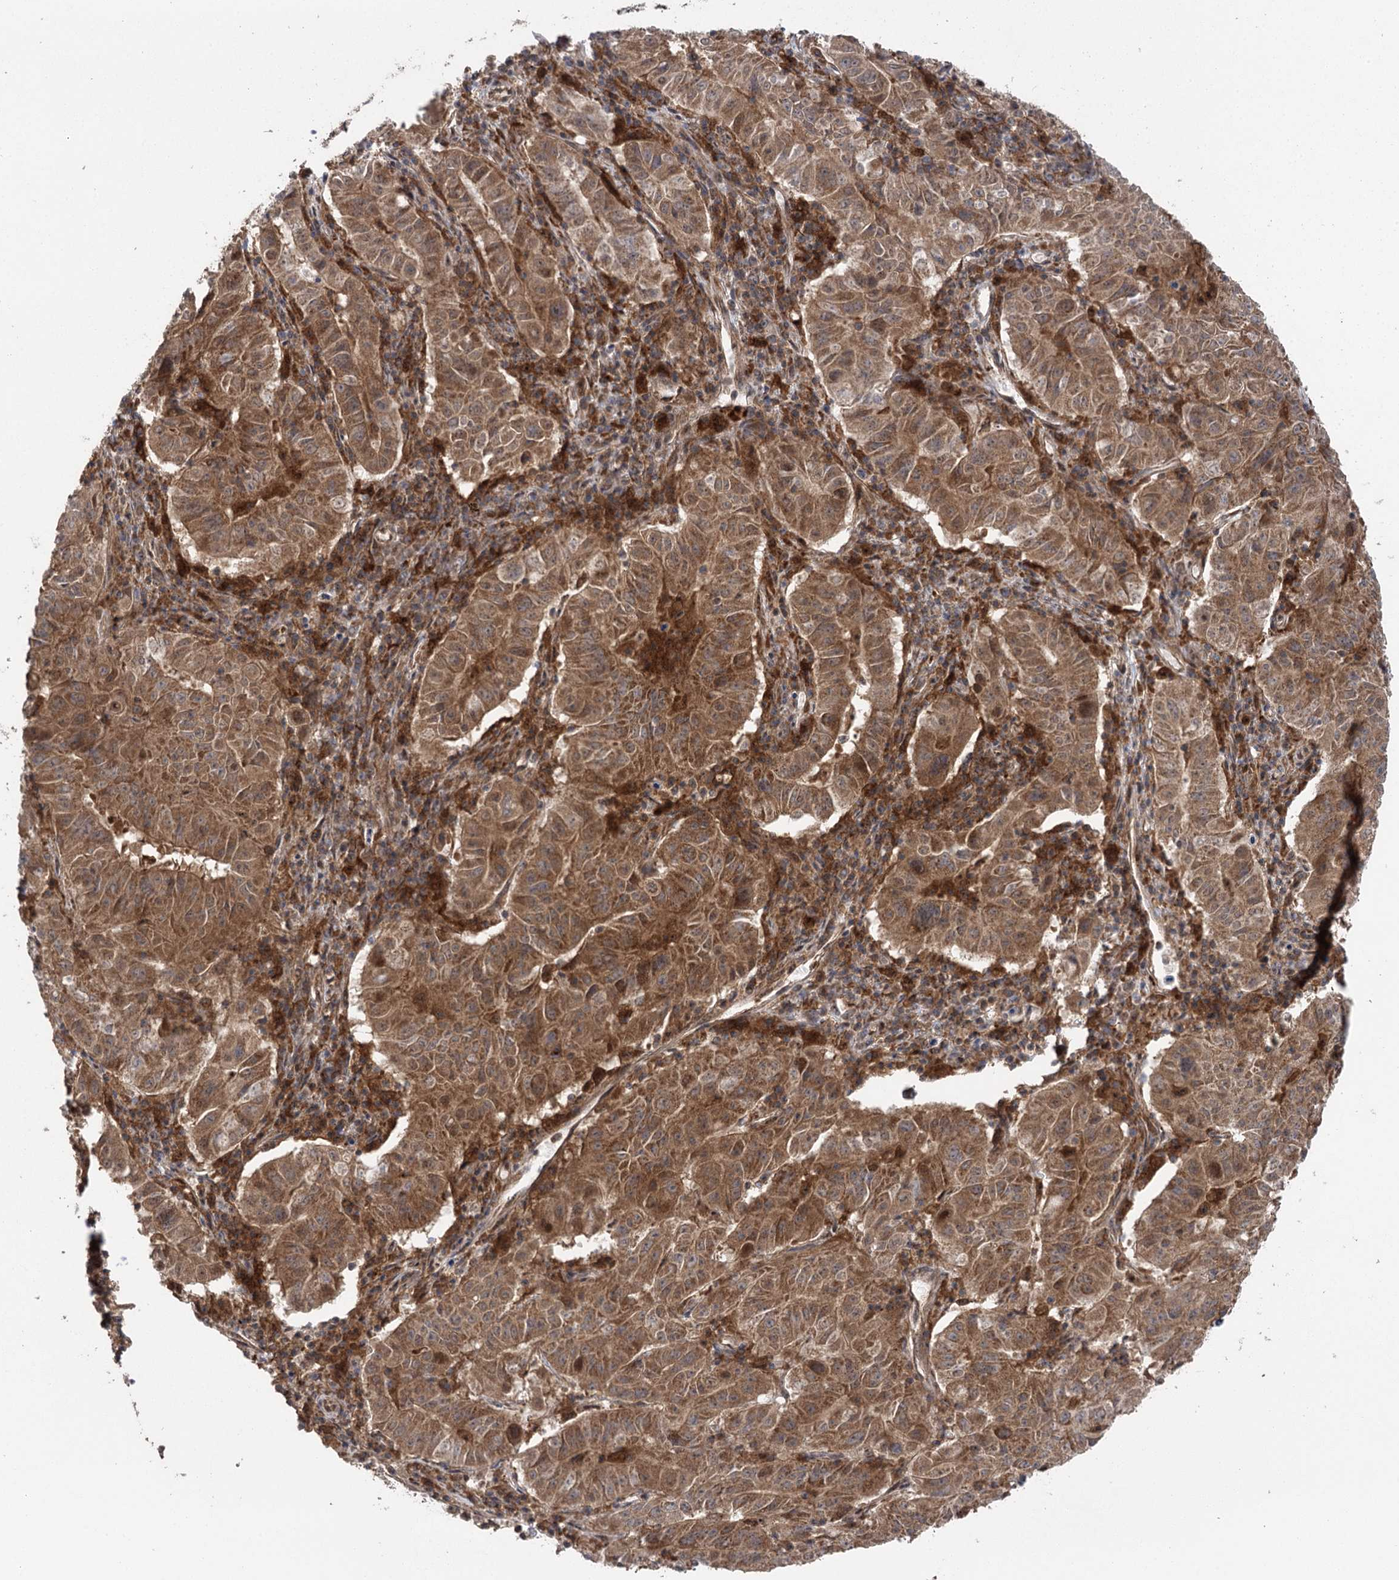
{"staining": {"intensity": "moderate", "quantity": ">75%", "location": "cytoplasmic/membranous"}, "tissue": "pancreatic cancer", "cell_type": "Tumor cells", "image_type": "cancer", "snomed": [{"axis": "morphology", "description": "Adenocarcinoma, NOS"}, {"axis": "topography", "description": "Pancreas"}], "caption": "Immunohistochemical staining of human pancreatic cancer demonstrates moderate cytoplasmic/membranous protein staining in approximately >75% of tumor cells. (DAB IHC with brightfield microscopy, high magnification).", "gene": "C12orf4", "patient": {"sex": "male", "age": 63}}